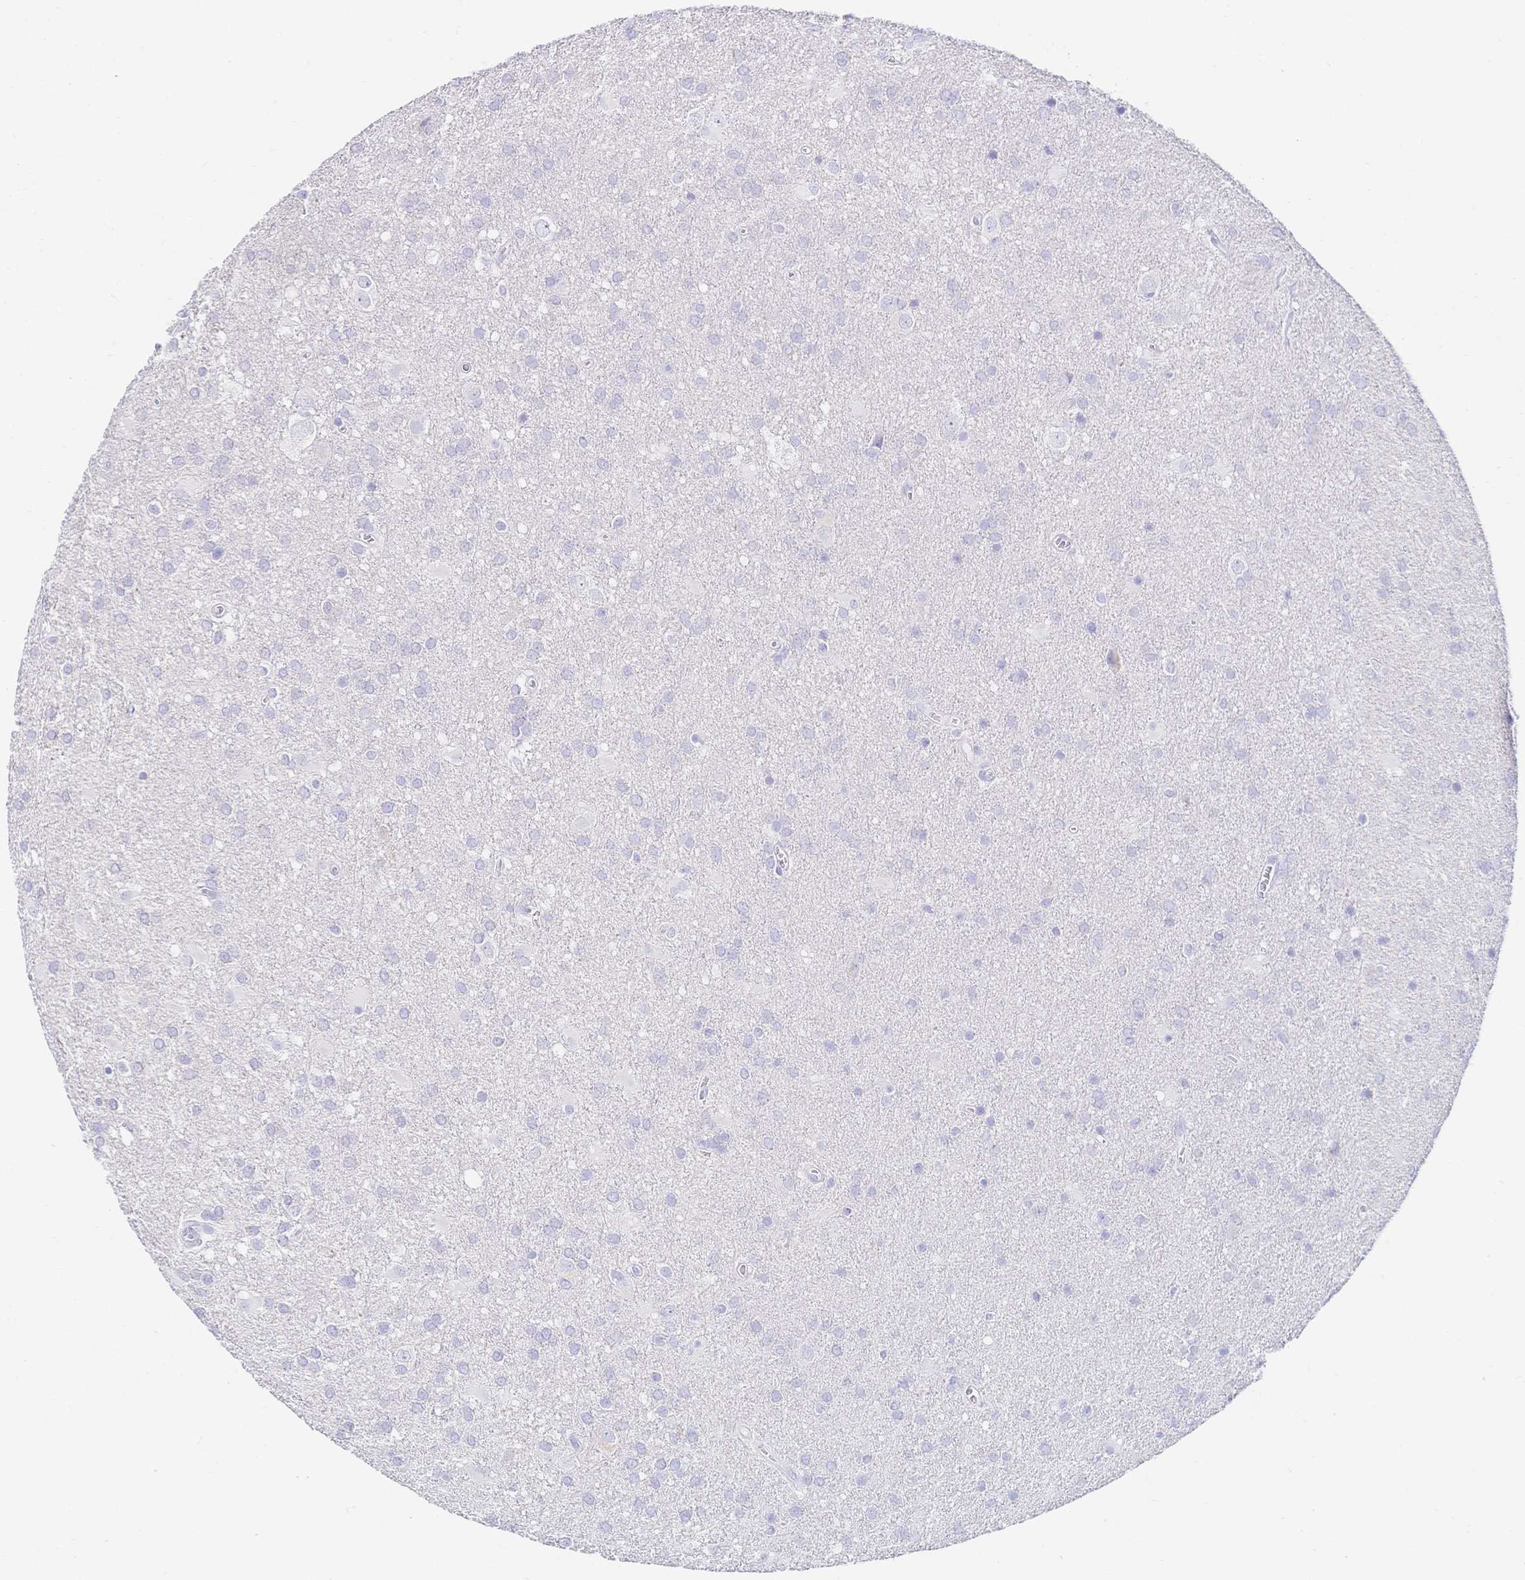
{"staining": {"intensity": "negative", "quantity": "none", "location": "none"}, "tissue": "glioma", "cell_type": "Tumor cells", "image_type": "cancer", "snomed": [{"axis": "morphology", "description": "Glioma, malignant, Low grade"}, {"axis": "topography", "description": "Brain"}], "caption": "DAB (3,3'-diaminobenzidine) immunohistochemical staining of glioma displays no significant expression in tumor cells.", "gene": "RRM1", "patient": {"sex": "male", "age": 66}}